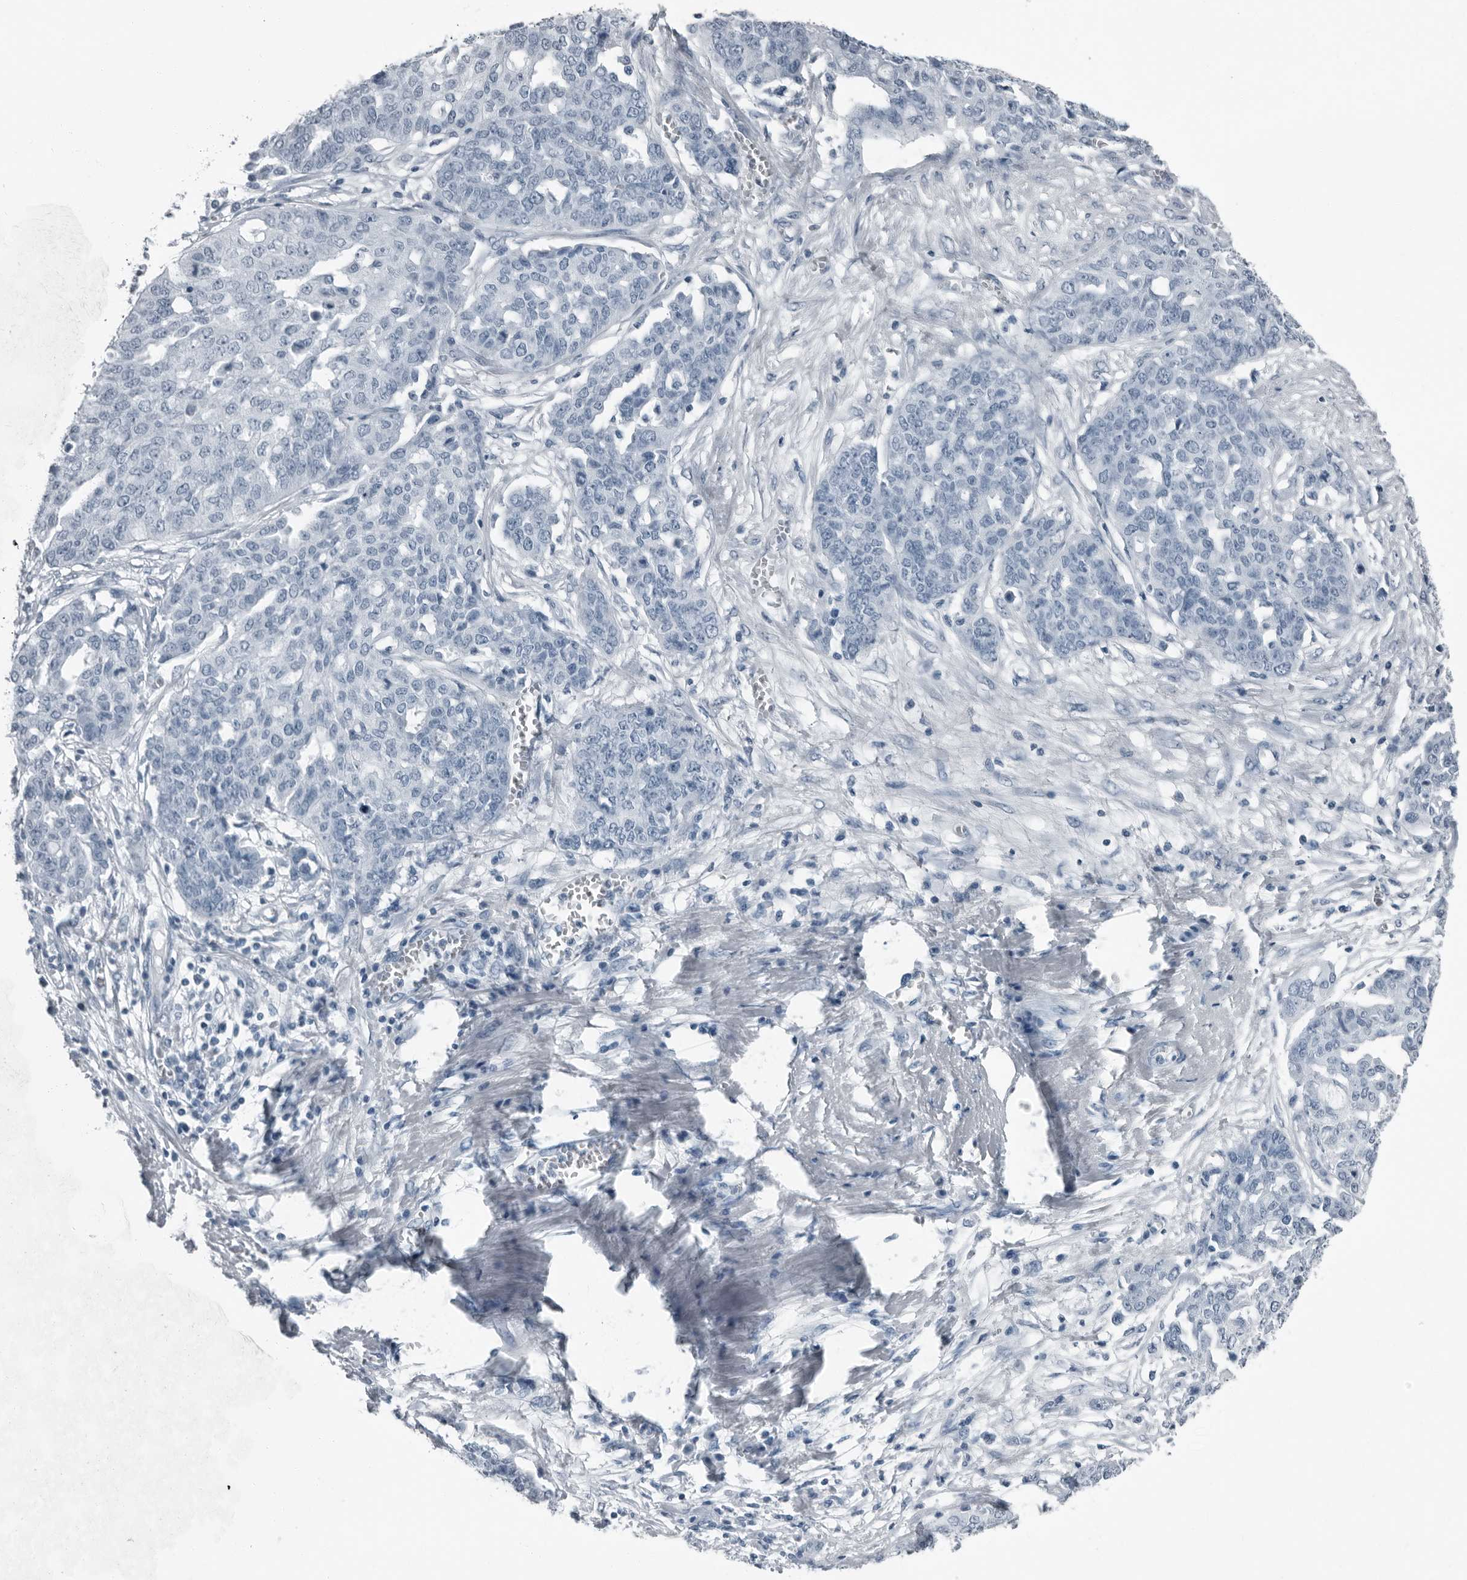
{"staining": {"intensity": "negative", "quantity": "none", "location": "none"}, "tissue": "ovarian cancer", "cell_type": "Tumor cells", "image_type": "cancer", "snomed": [{"axis": "morphology", "description": "Cystadenocarcinoma, serous, NOS"}, {"axis": "topography", "description": "Soft tissue"}, {"axis": "topography", "description": "Ovary"}], "caption": "Immunohistochemistry histopathology image of human ovarian cancer (serous cystadenocarcinoma) stained for a protein (brown), which shows no positivity in tumor cells.", "gene": "PRSS1", "patient": {"sex": "female", "age": 57}}